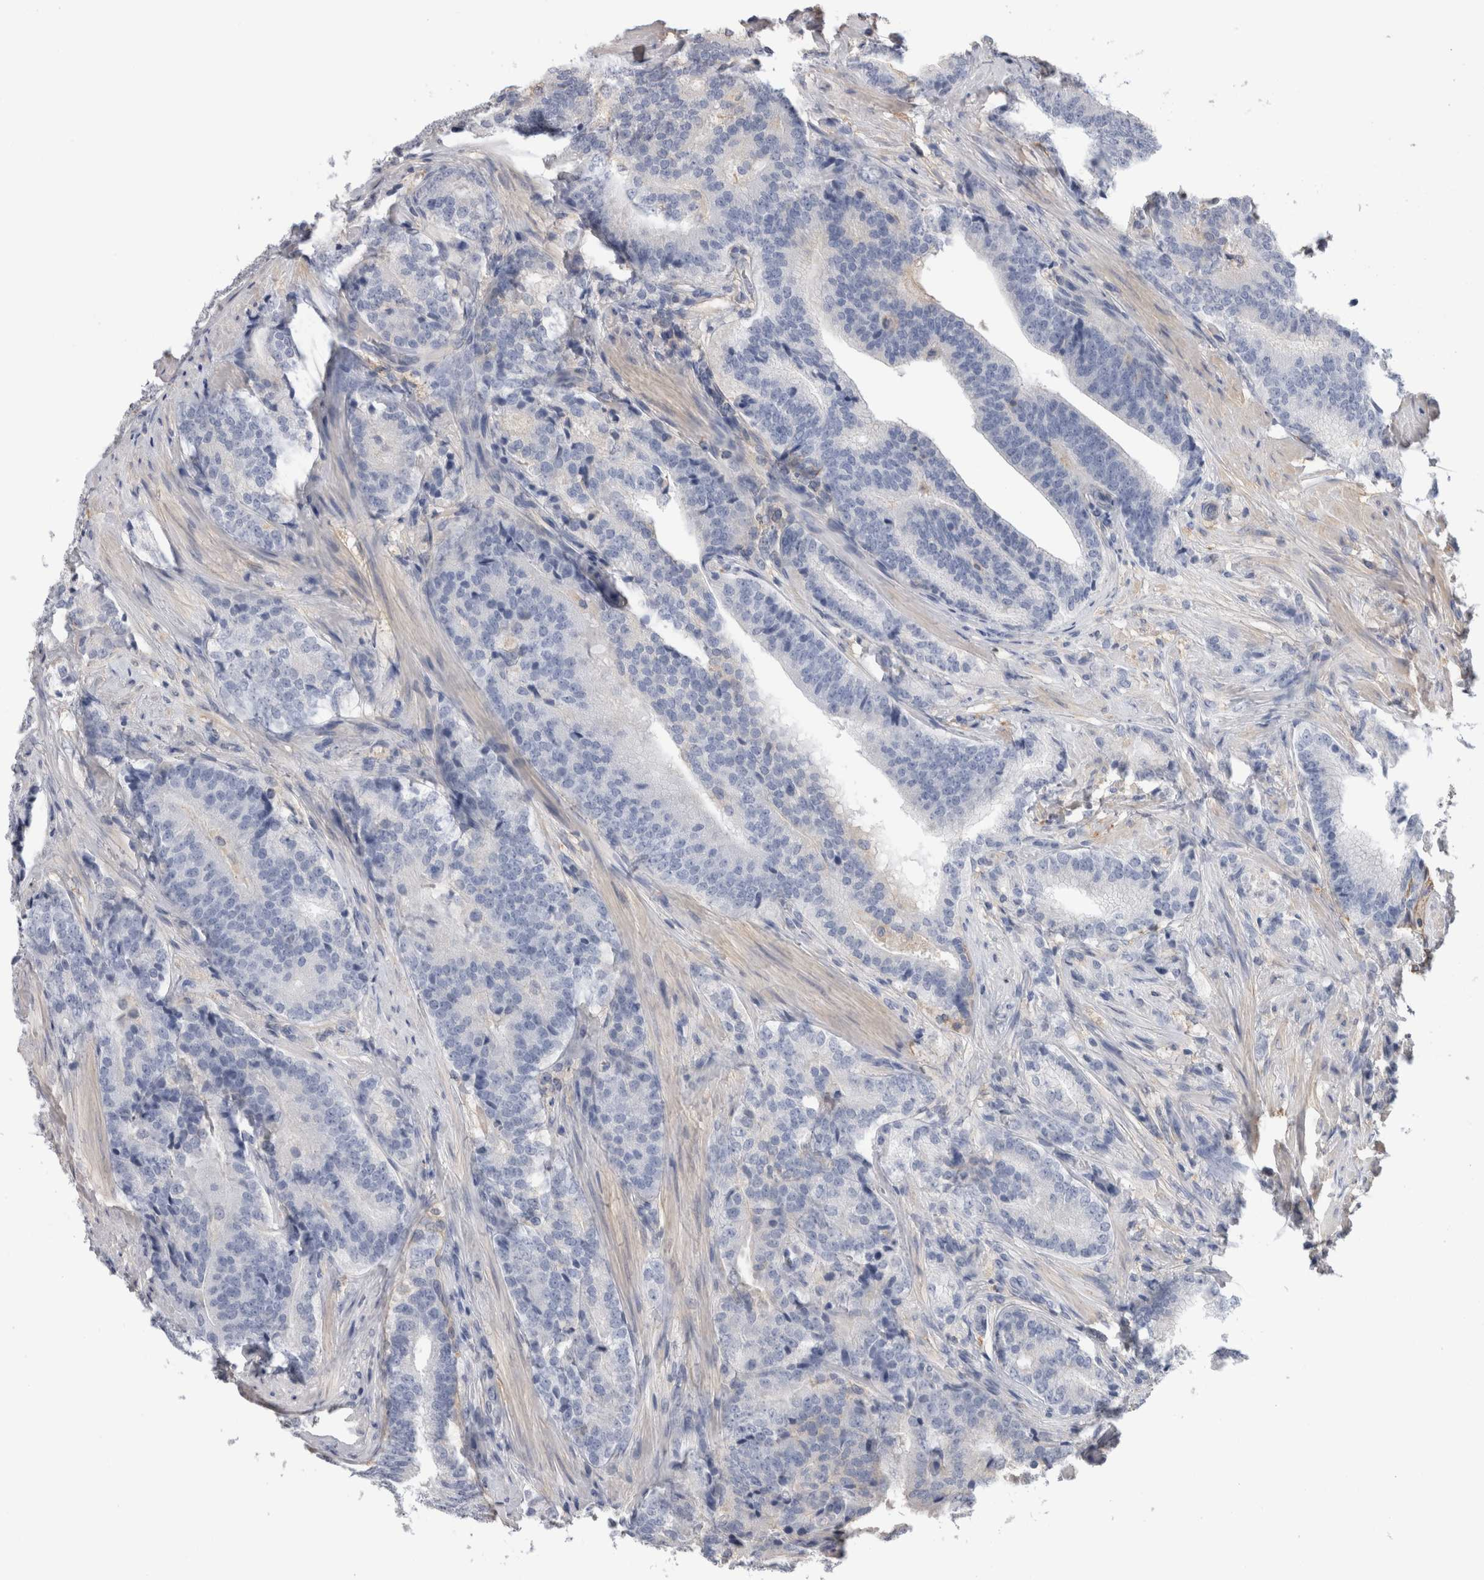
{"staining": {"intensity": "negative", "quantity": "none", "location": "none"}, "tissue": "prostate cancer", "cell_type": "Tumor cells", "image_type": "cancer", "snomed": [{"axis": "morphology", "description": "Adenocarcinoma, High grade"}, {"axis": "topography", "description": "Prostate"}], "caption": "DAB (3,3'-diaminobenzidine) immunohistochemical staining of human prostate cancer displays no significant expression in tumor cells.", "gene": "SCRN1", "patient": {"sex": "male", "age": 55}}